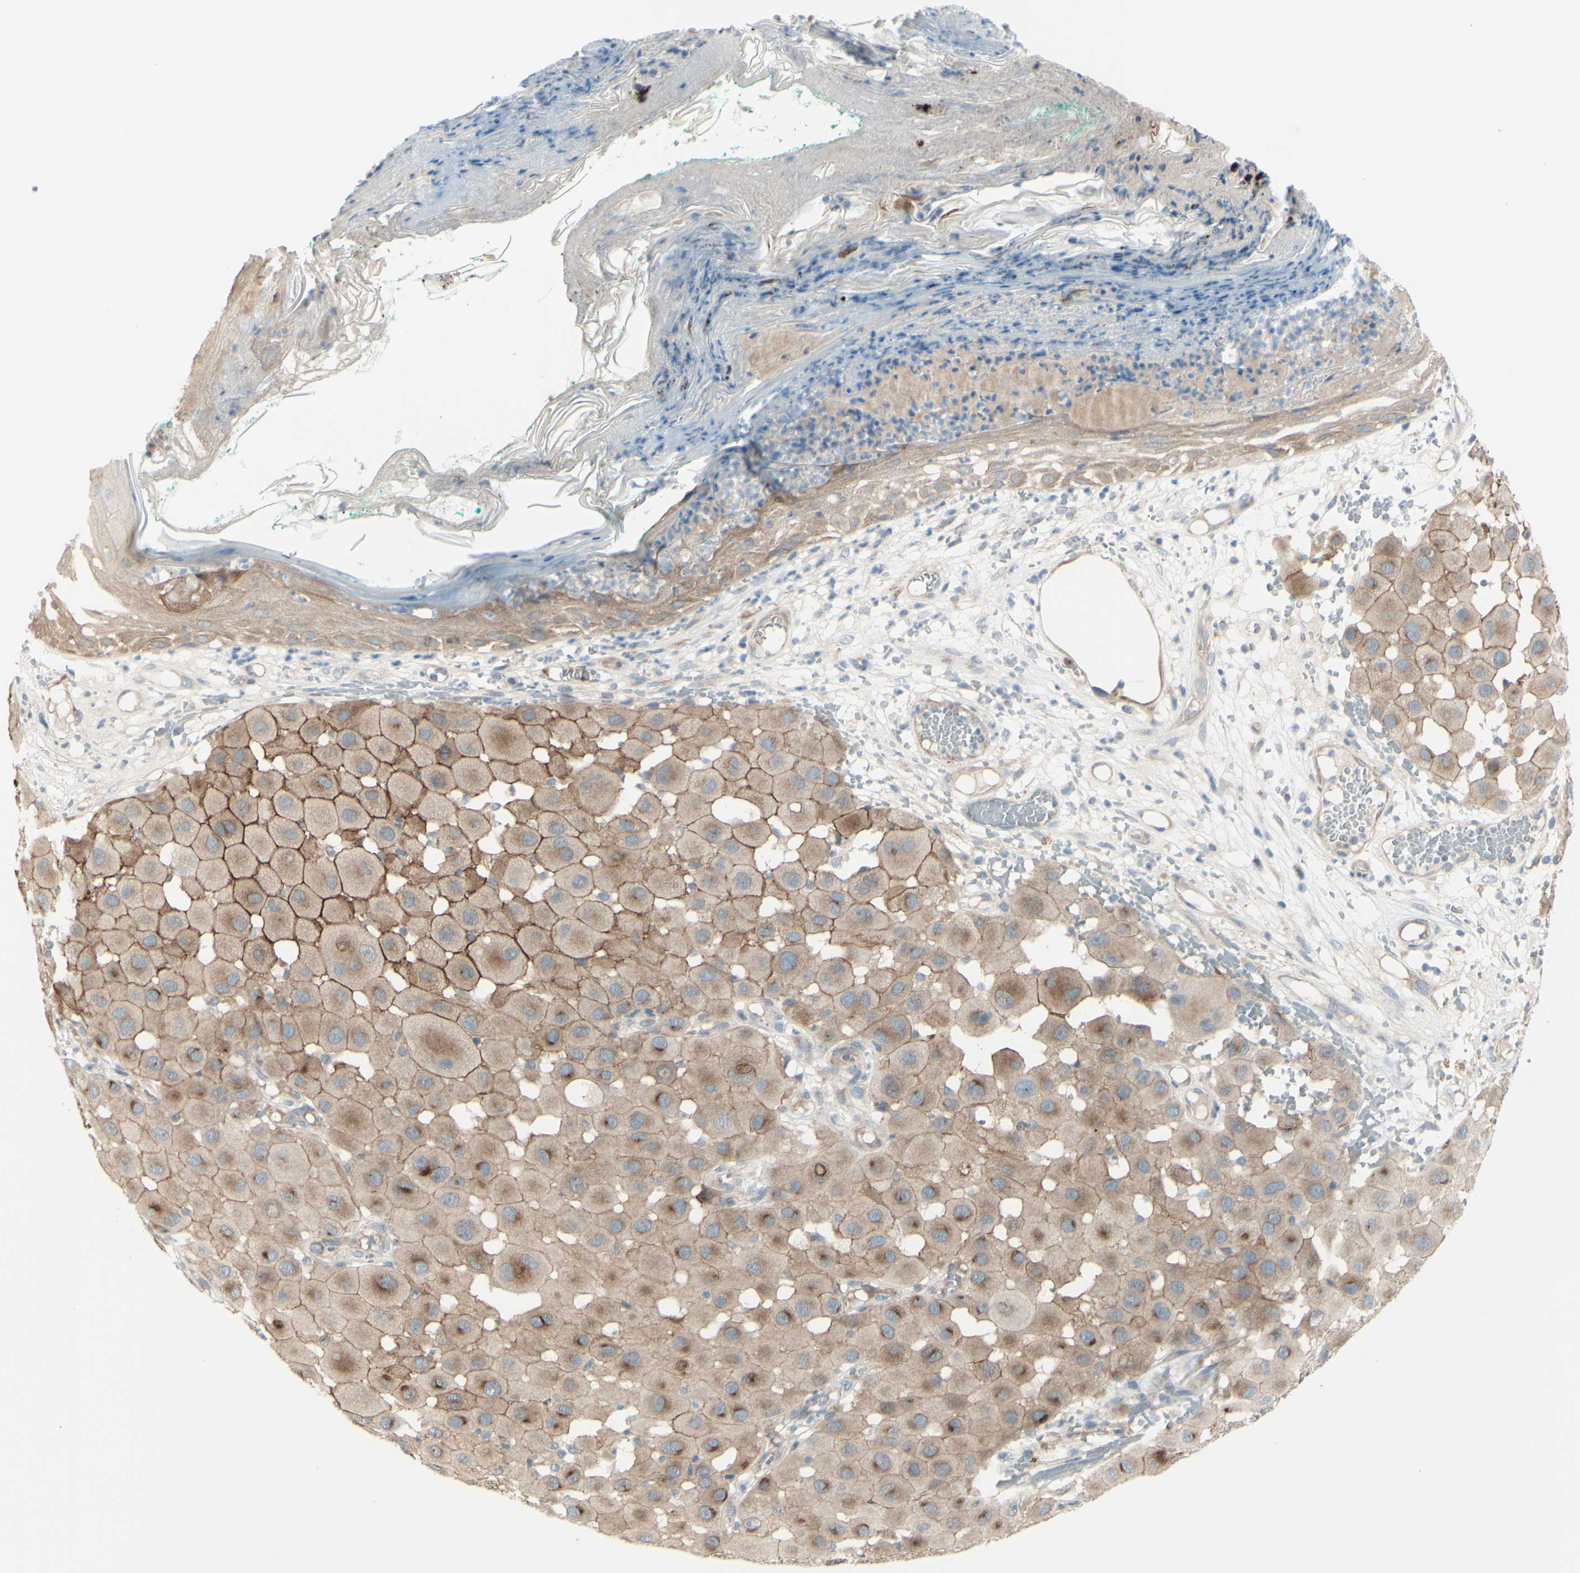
{"staining": {"intensity": "moderate", "quantity": ">75%", "location": "cytoplasmic/membranous"}, "tissue": "melanoma", "cell_type": "Tumor cells", "image_type": "cancer", "snomed": [{"axis": "morphology", "description": "Malignant melanoma, NOS"}, {"axis": "topography", "description": "Skin"}], "caption": "Human malignant melanoma stained with a protein marker displays moderate staining in tumor cells.", "gene": "LRRK1", "patient": {"sex": "female", "age": 81}}